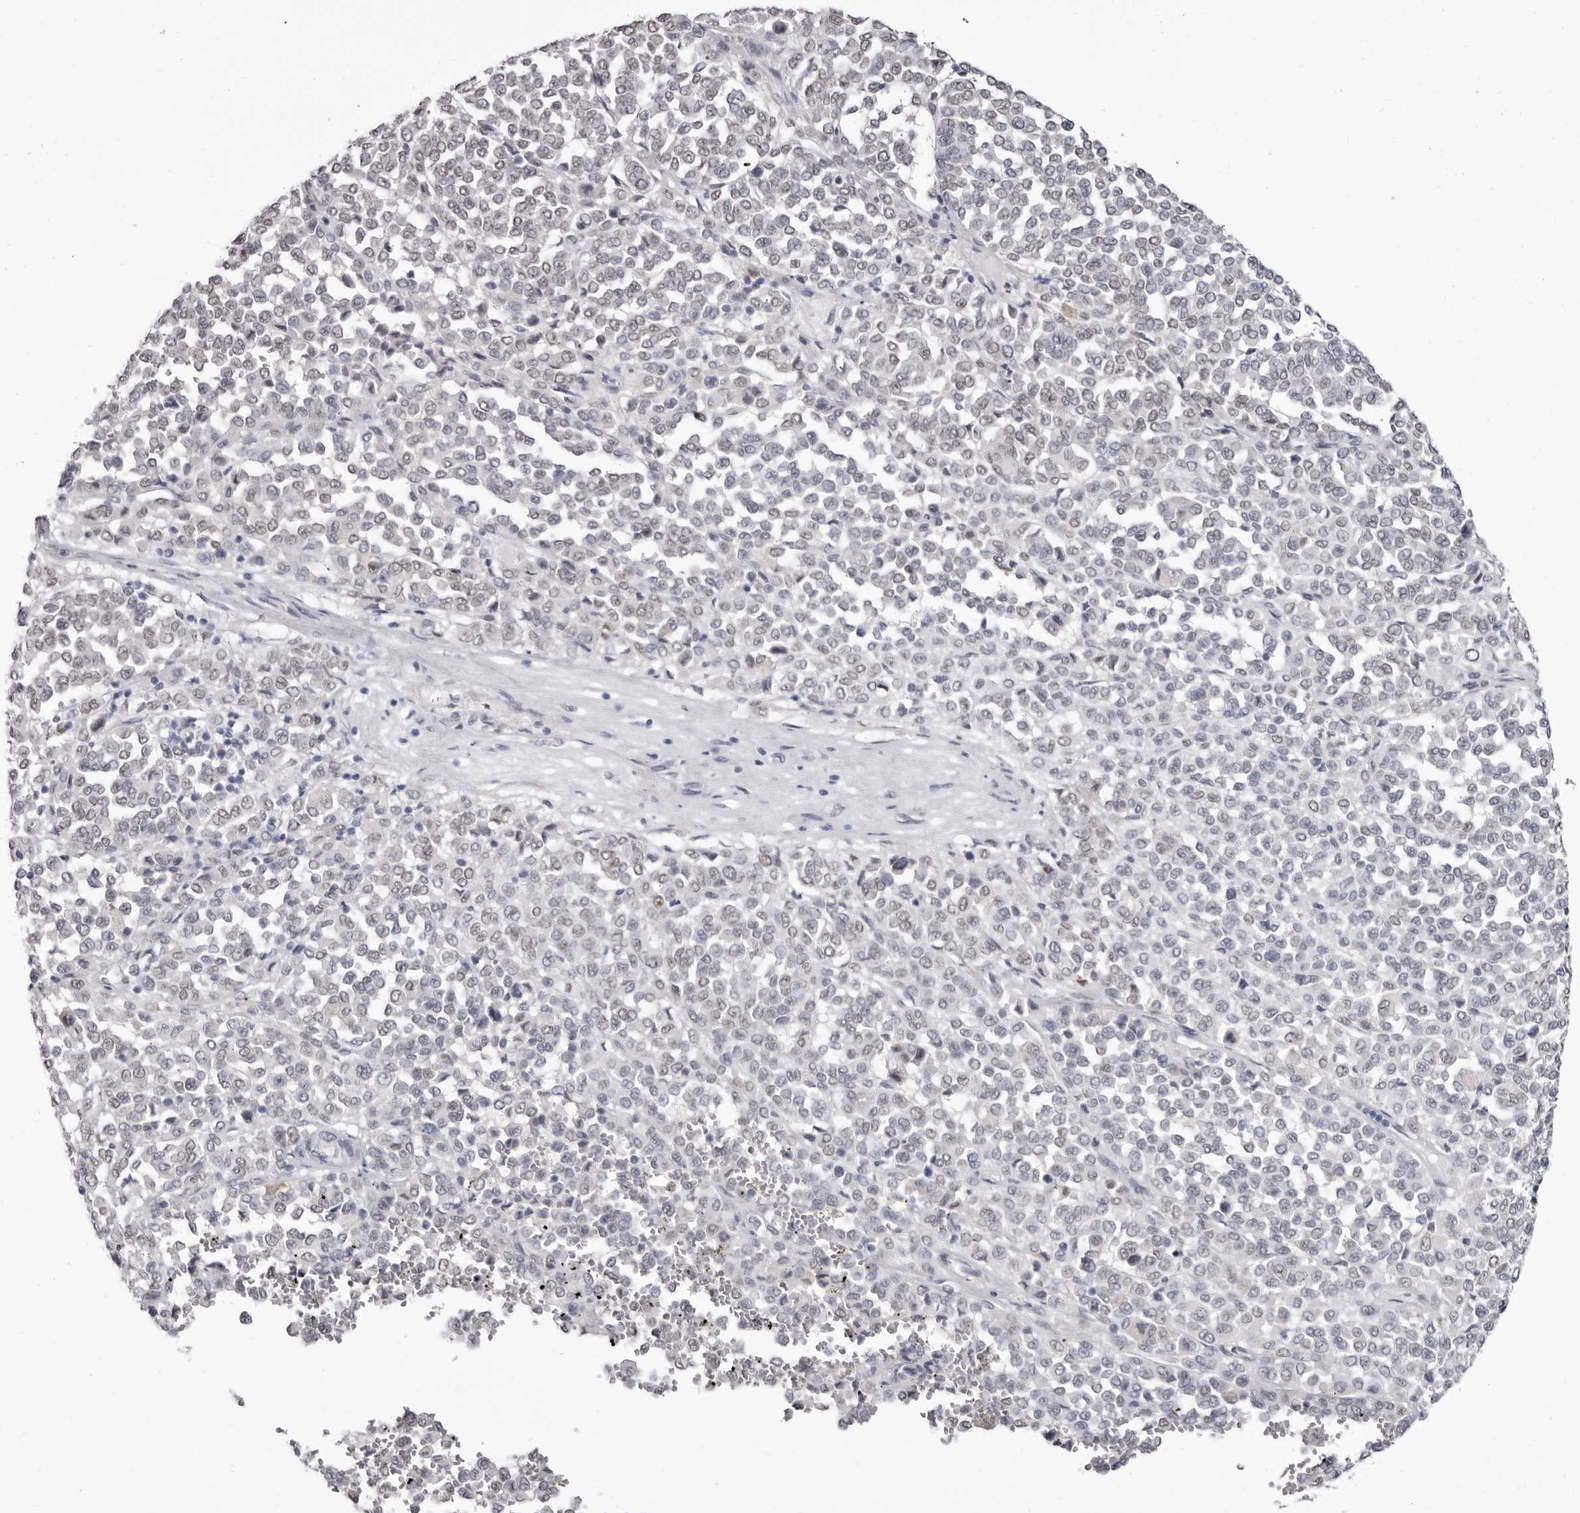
{"staining": {"intensity": "negative", "quantity": "none", "location": "none"}, "tissue": "melanoma", "cell_type": "Tumor cells", "image_type": "cancer", "snomed": [{"axis": "morphology", "description": "Malignant melanoma, Metastatic site"}, {"axis": "topography", "description": "Pancreas"}], "caption": "Histopathology image shows no significant protein positivity in tumor cells of malignant melanoma (metastatic site).", "gene": "ZNF326", "patient": {"sex": "female", "age": 30}}